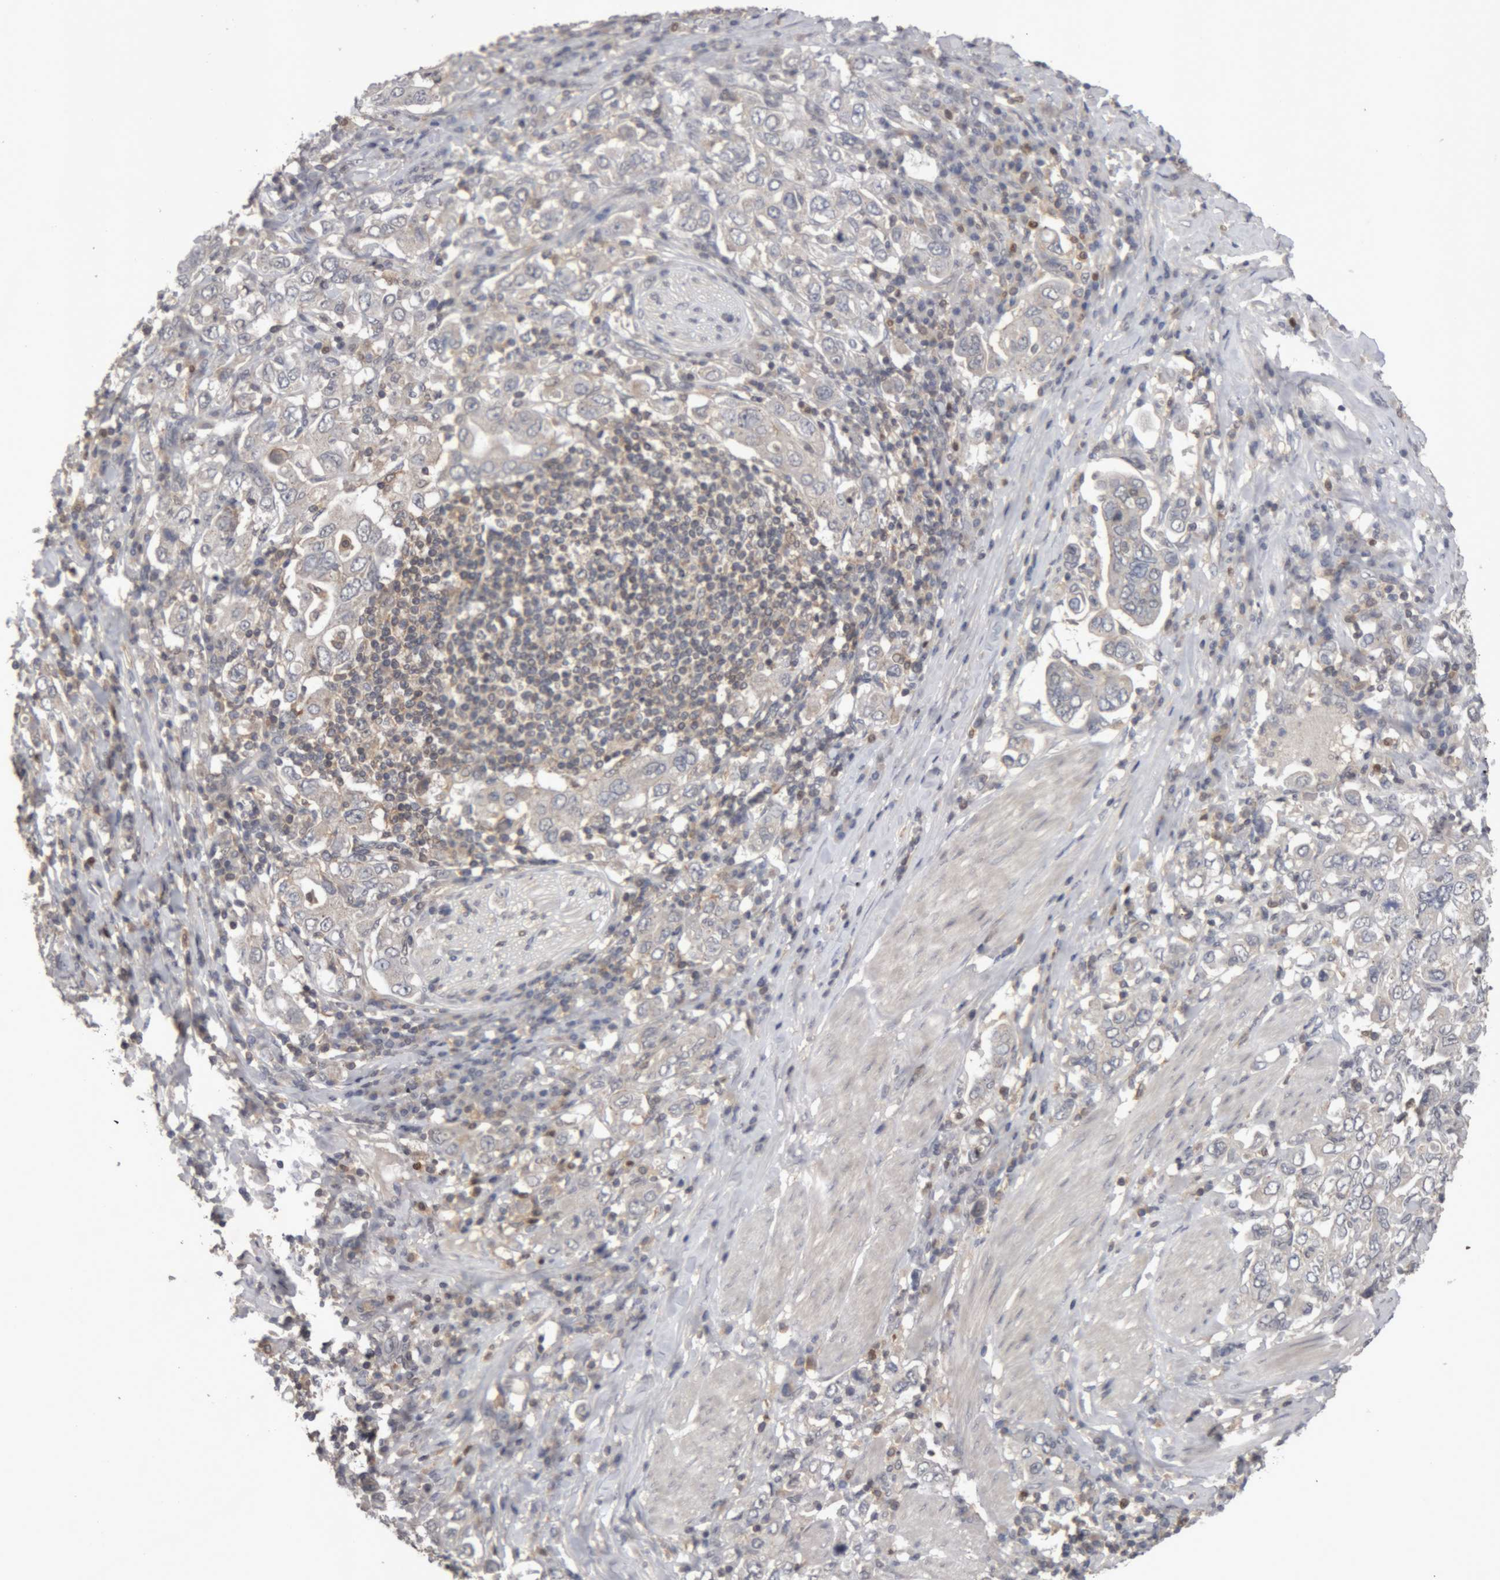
{"staining": {"intensity": "negative", "quantity": "none", "location": "none"}, "tissue": "stomach cancer", "cell_type": "Tumor cells", "image_type": "cancer", "snomed": [{"axis": "morphology", "description": "Adenocarcinoma, NOS"}, {"axis": "topography", "description": "Stomach, upper"}], "caption": "There is no significant positivity in tumor cells of stomach adenocarcinoma.", "gene": "NFATC2", "patient": {"sex": "male", "age": 62}}